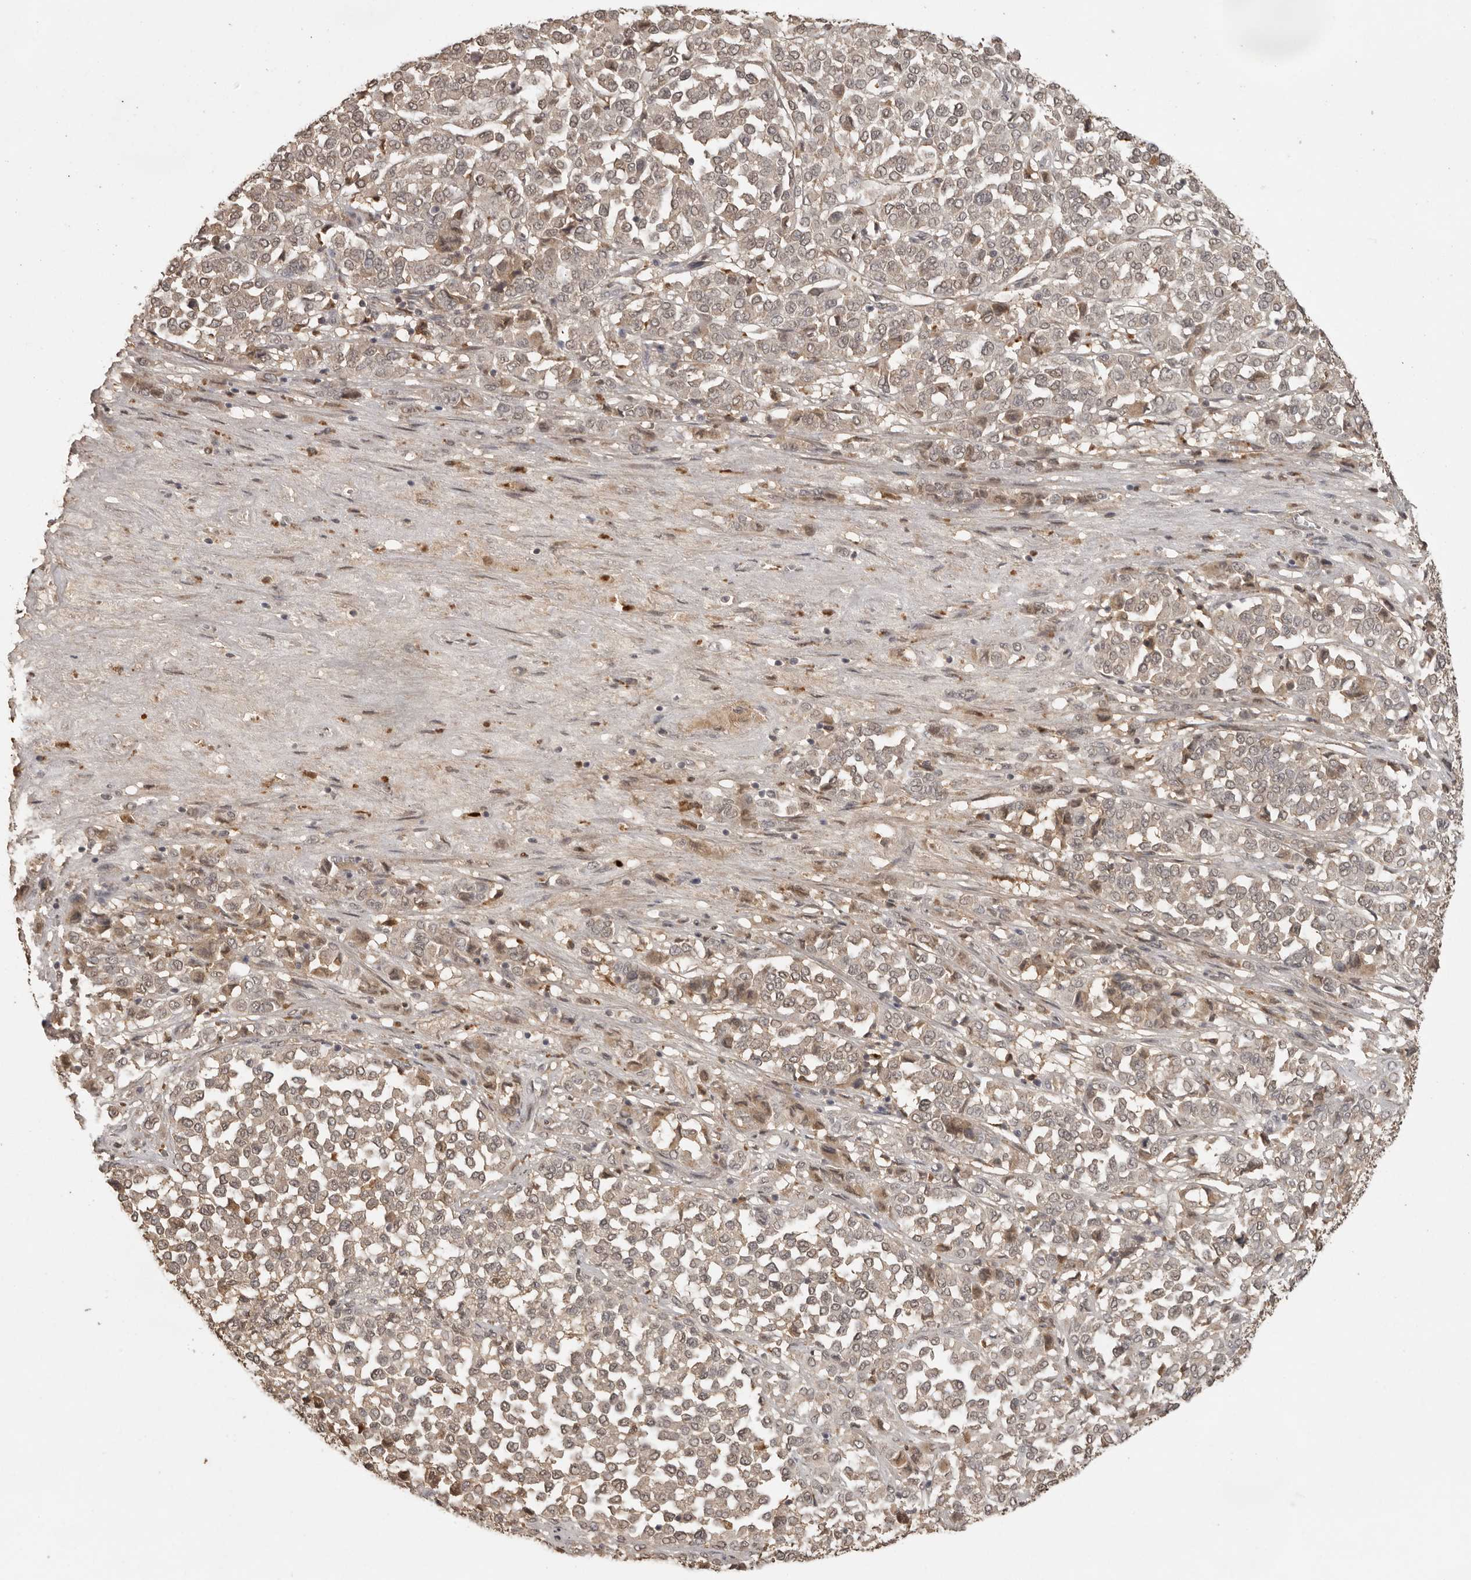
{"staining": {"intensity": "weak", "quantity": "25%-75%", "location": "cytoplasmic/membranous,nuclear"}, "tissue": "melanoma", "cell_type": "Tumor cells", "image_type": "cancer", "snomed": [{"axis": "morphology", "description": "Malignant melanoma, Metastatic site"}, {"axis": "topography", "description": "Pancreas"}], "caption": "Protein staining of malignant melanoma (metastatic site) tissue displays weak cytoplasmic/membranous and nuclear staining in about 25%-75% of tumor cells.", "gene": "CTF1", "patient": {"sex": "female", "age": 30}}